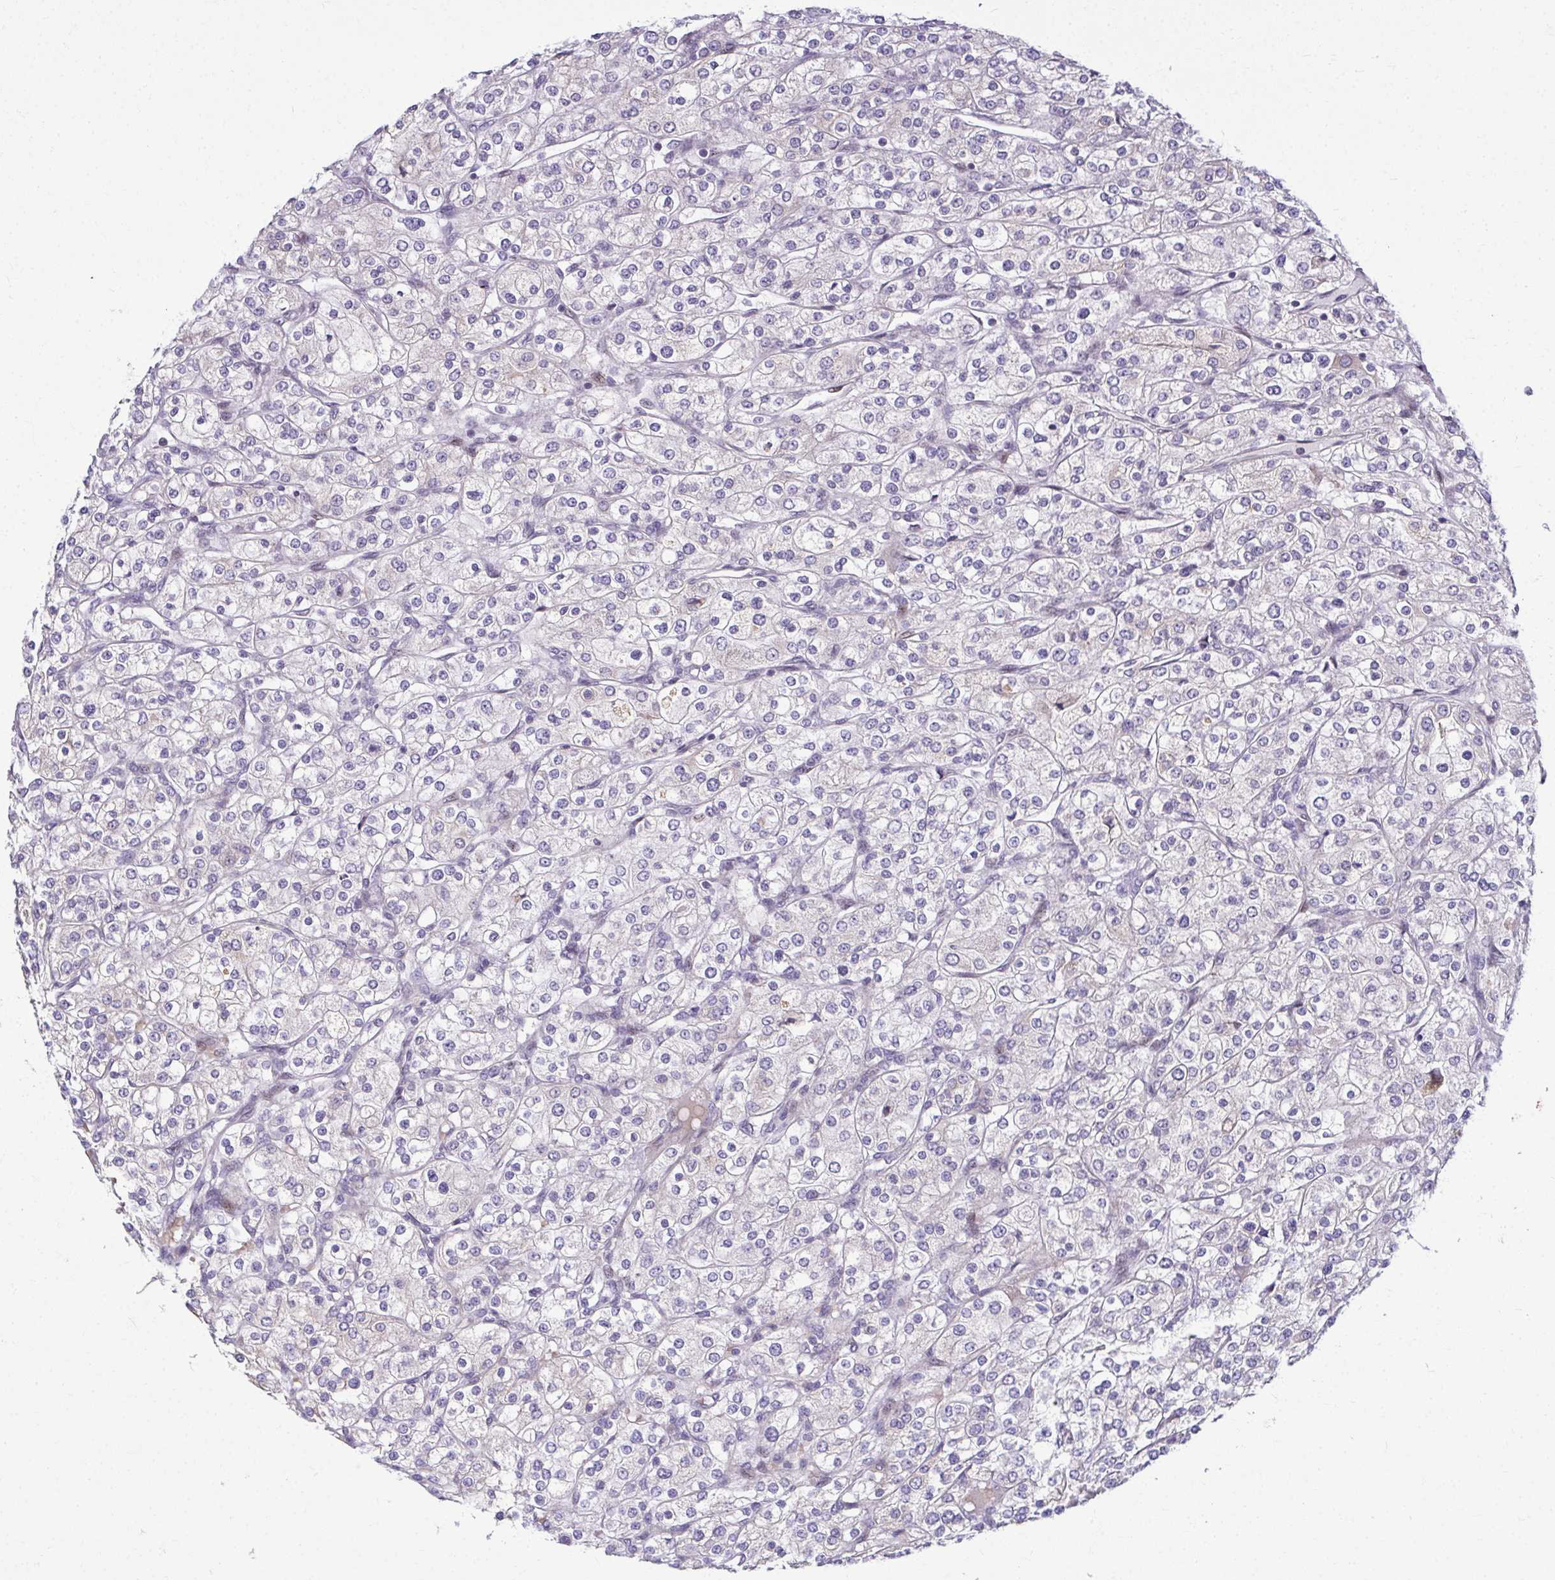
{"staining": {"intensity": "negative", "quantity": "none", "location": "none"}, "tissue": "renal cancer", "cell_type": "Tumor cells", "image_type": "cancer", "snomed": [{"axis": "morphology", "description": "Adenocarcinoma, NOS"}, {"axis": "topography", "description": "Kidney"}], "caption": "DAB immunohistochemical staining of human renal cancer (adenocarcinoma) displays no significant expression in tumor cells.", "gene": "ODF1", "patient": {"sex": "male", "age": 80}}